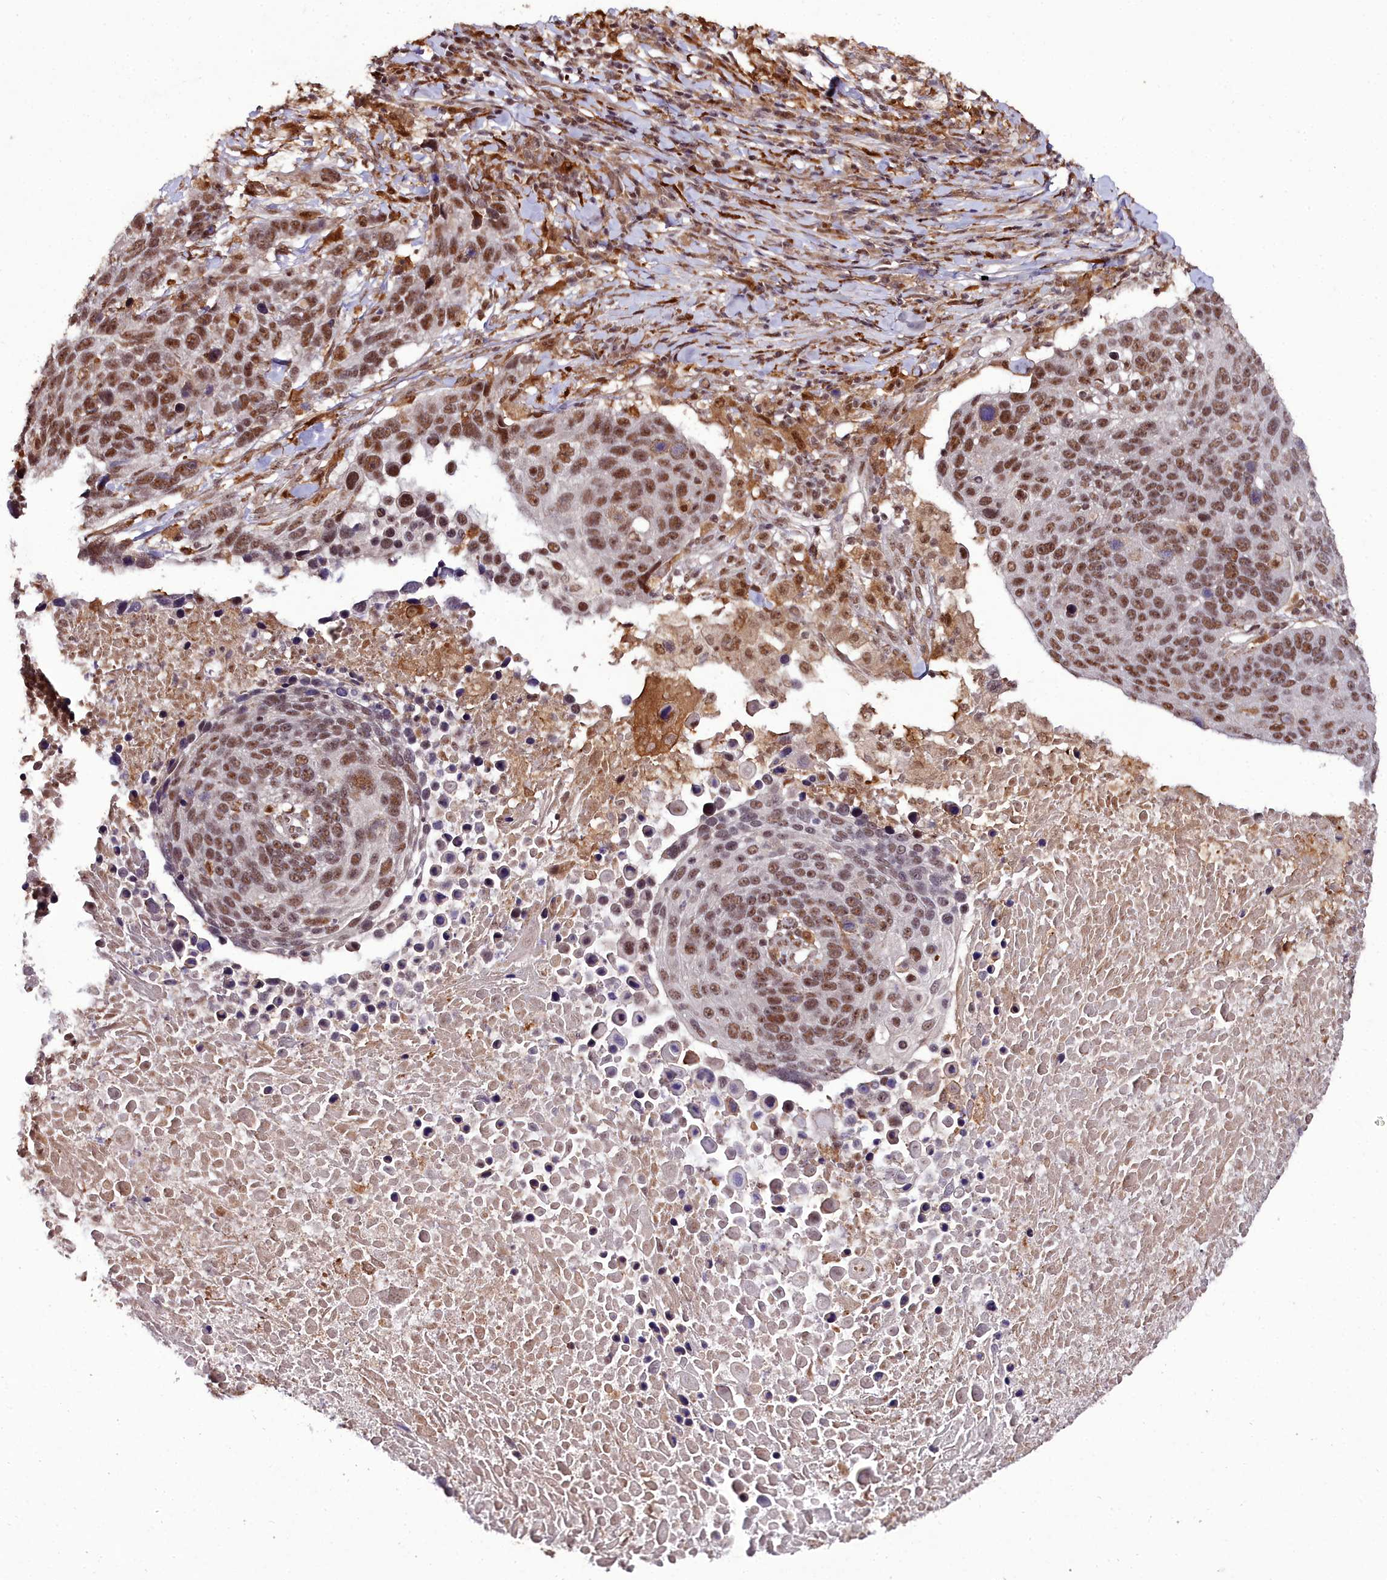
{"staining": {"intensity": "moderate", "quantity": ">75%", "location": "nuclear"}, "tissue": "lung cancer", "cell_type": "Tumor cells", "image_type": "cancer", "snomed": [{"axis": "morphology", "description": "Normal tissue, NOS"}, {"axis": "morphology", "description": "Squamous cell carcinoma, NOS"}, {"axis": "topography", "description": "Lymph node"}, {"axis": "topography", "description": "Lung"}], "caption": "High-magnification brightfield microscopy of lung cancer (squamous cell carcinoma) stained with DAB (3,3'-diaminobenzidine) (brown) and counterstained with hematoxylin (blue). tumor cells exhibit moderate nuclear expression is identified in about>75% of cells.", "gene": "CXXC1", "patient": {"sex": "male", "age": 66}}